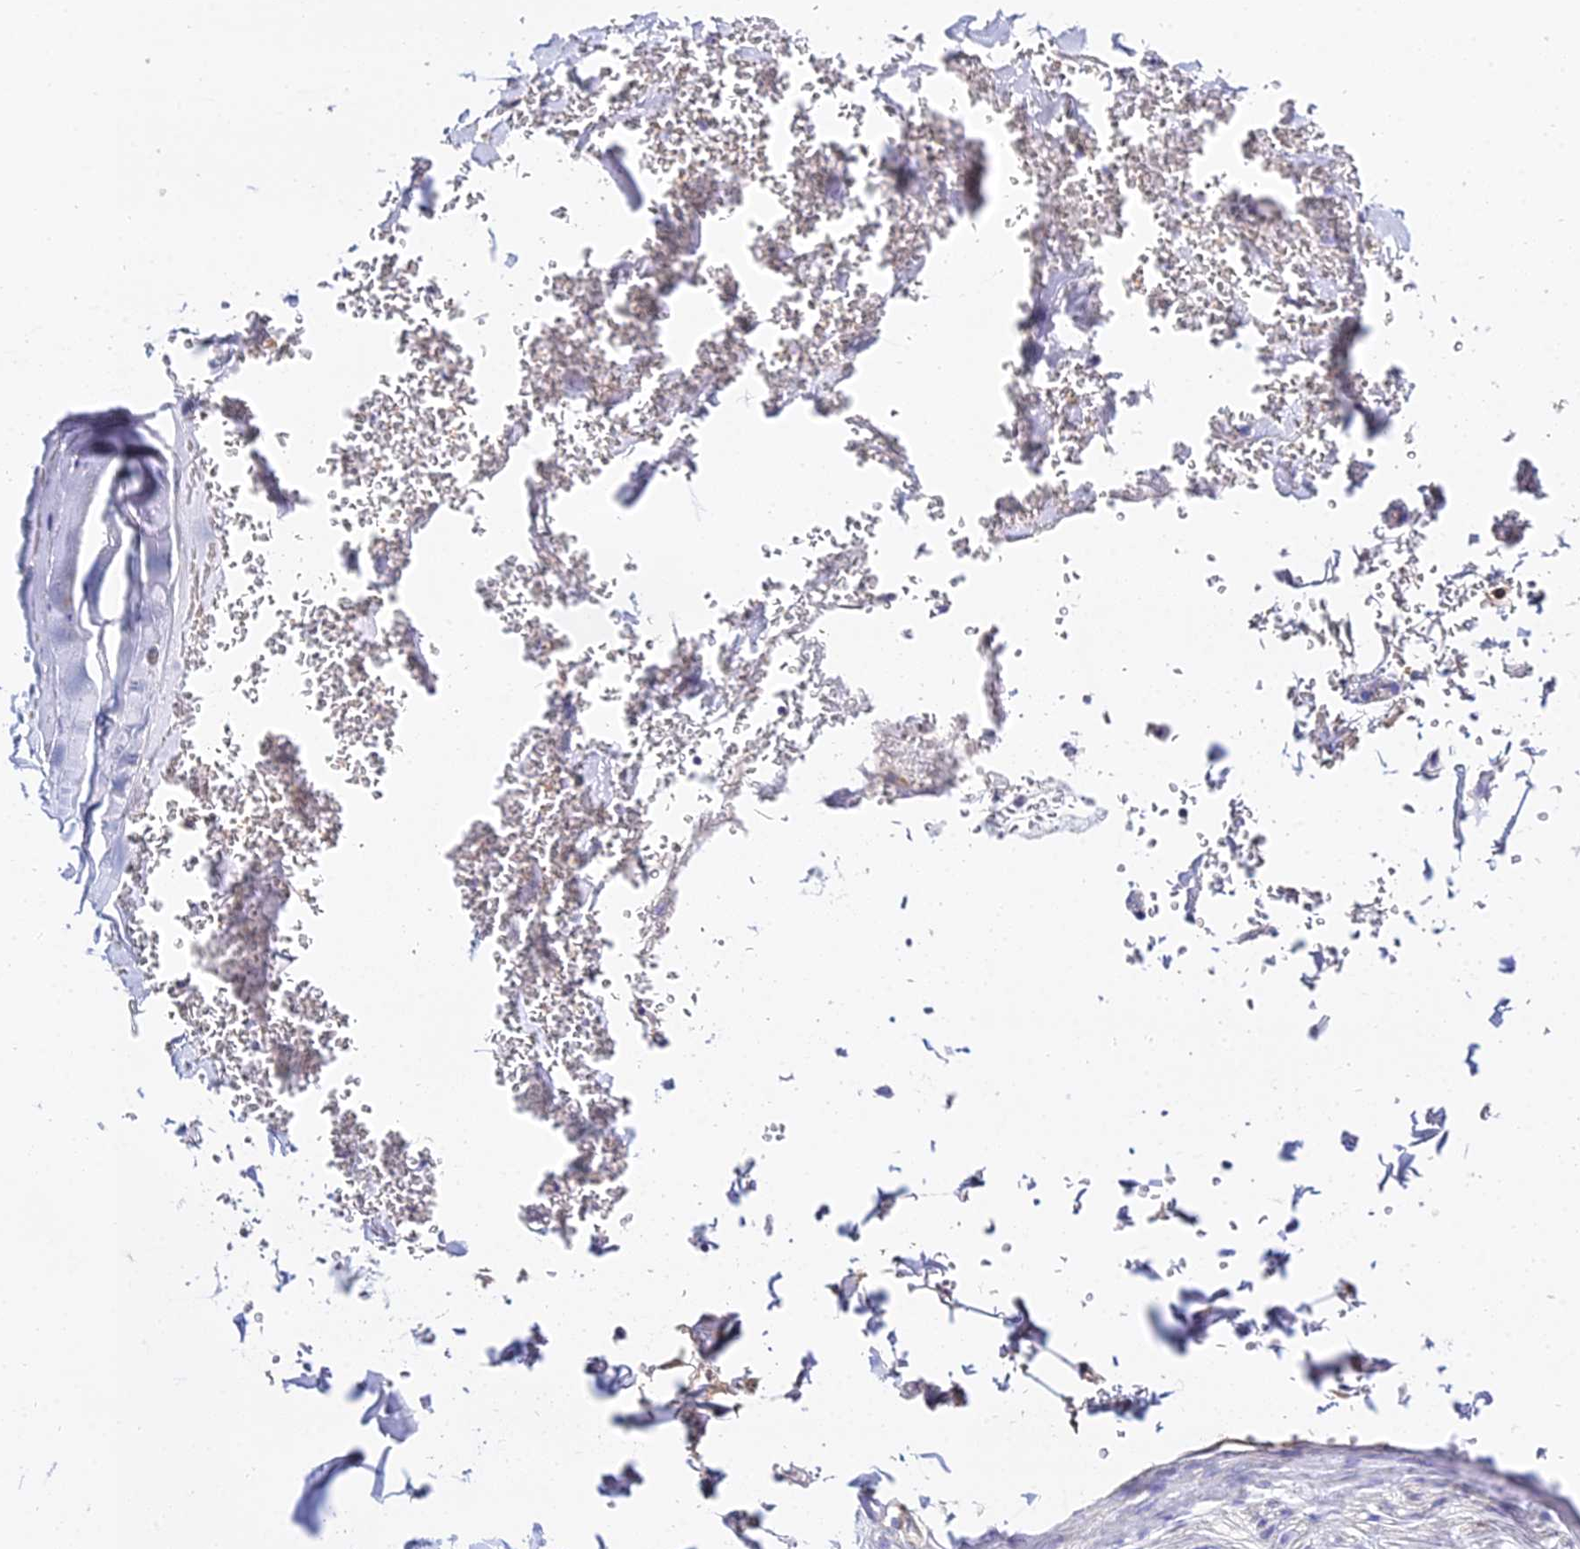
{"staining": {"intensity": "negative", "quantity": "none", "location": "none"}, "tissue": "adipose tissue", "cell_type": "Adipocytes", "image_type": "normal", "snomed": [{"axis": "morphology", "description": "Normal tissue, NOS"}, {"axis": "topography", "description": "Cartilage tissue"}], "caption": "A high-resolution histopathology image shows immunohistochemistry staining of benign adipose tissue, which displays no significant staining in adipocytes. (DAB (3,3'-diaminobenzidine) immunohistochemistry (IHC) with hematoxylin counter stain).", "gene": "TYW5", "patient": {"sex": "female", "age": 63}}